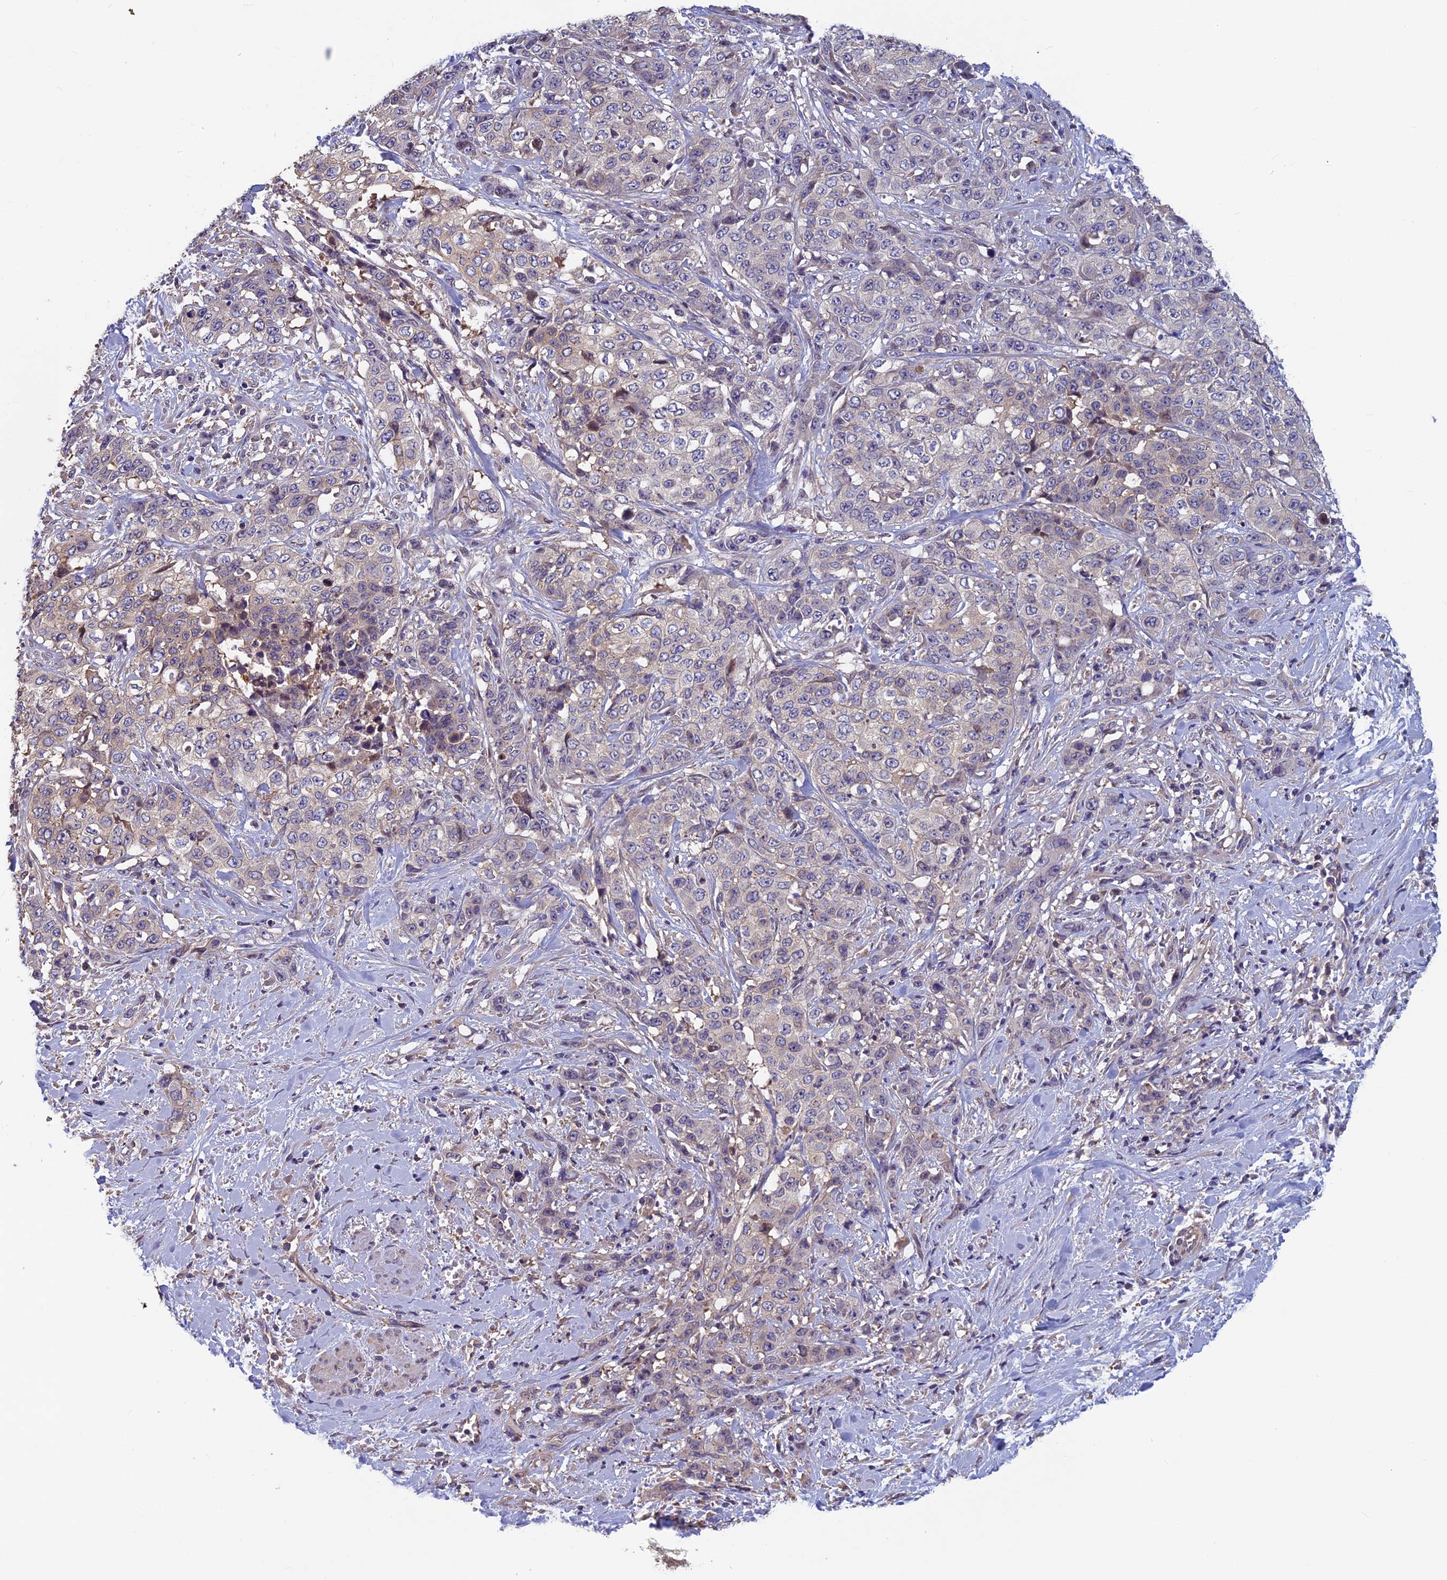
{"staining": {"intensity": "negative", "quantity": "none", "location": "none"}, "tissue": "stomach cancer", "cell_type": "Tumor cells", "image_type": "cancer", "snomed": [{"axis": "morphology", "description": "Adenocarcinoma, NOS"}, {"axis": "topography", "description": "Stomach, upper"}], "caption": "Tumor cells show no significant protein staining in stomach adenocarcinoma.", "gene": "HECA", "patient": {"sex": "male", "age": 62}}